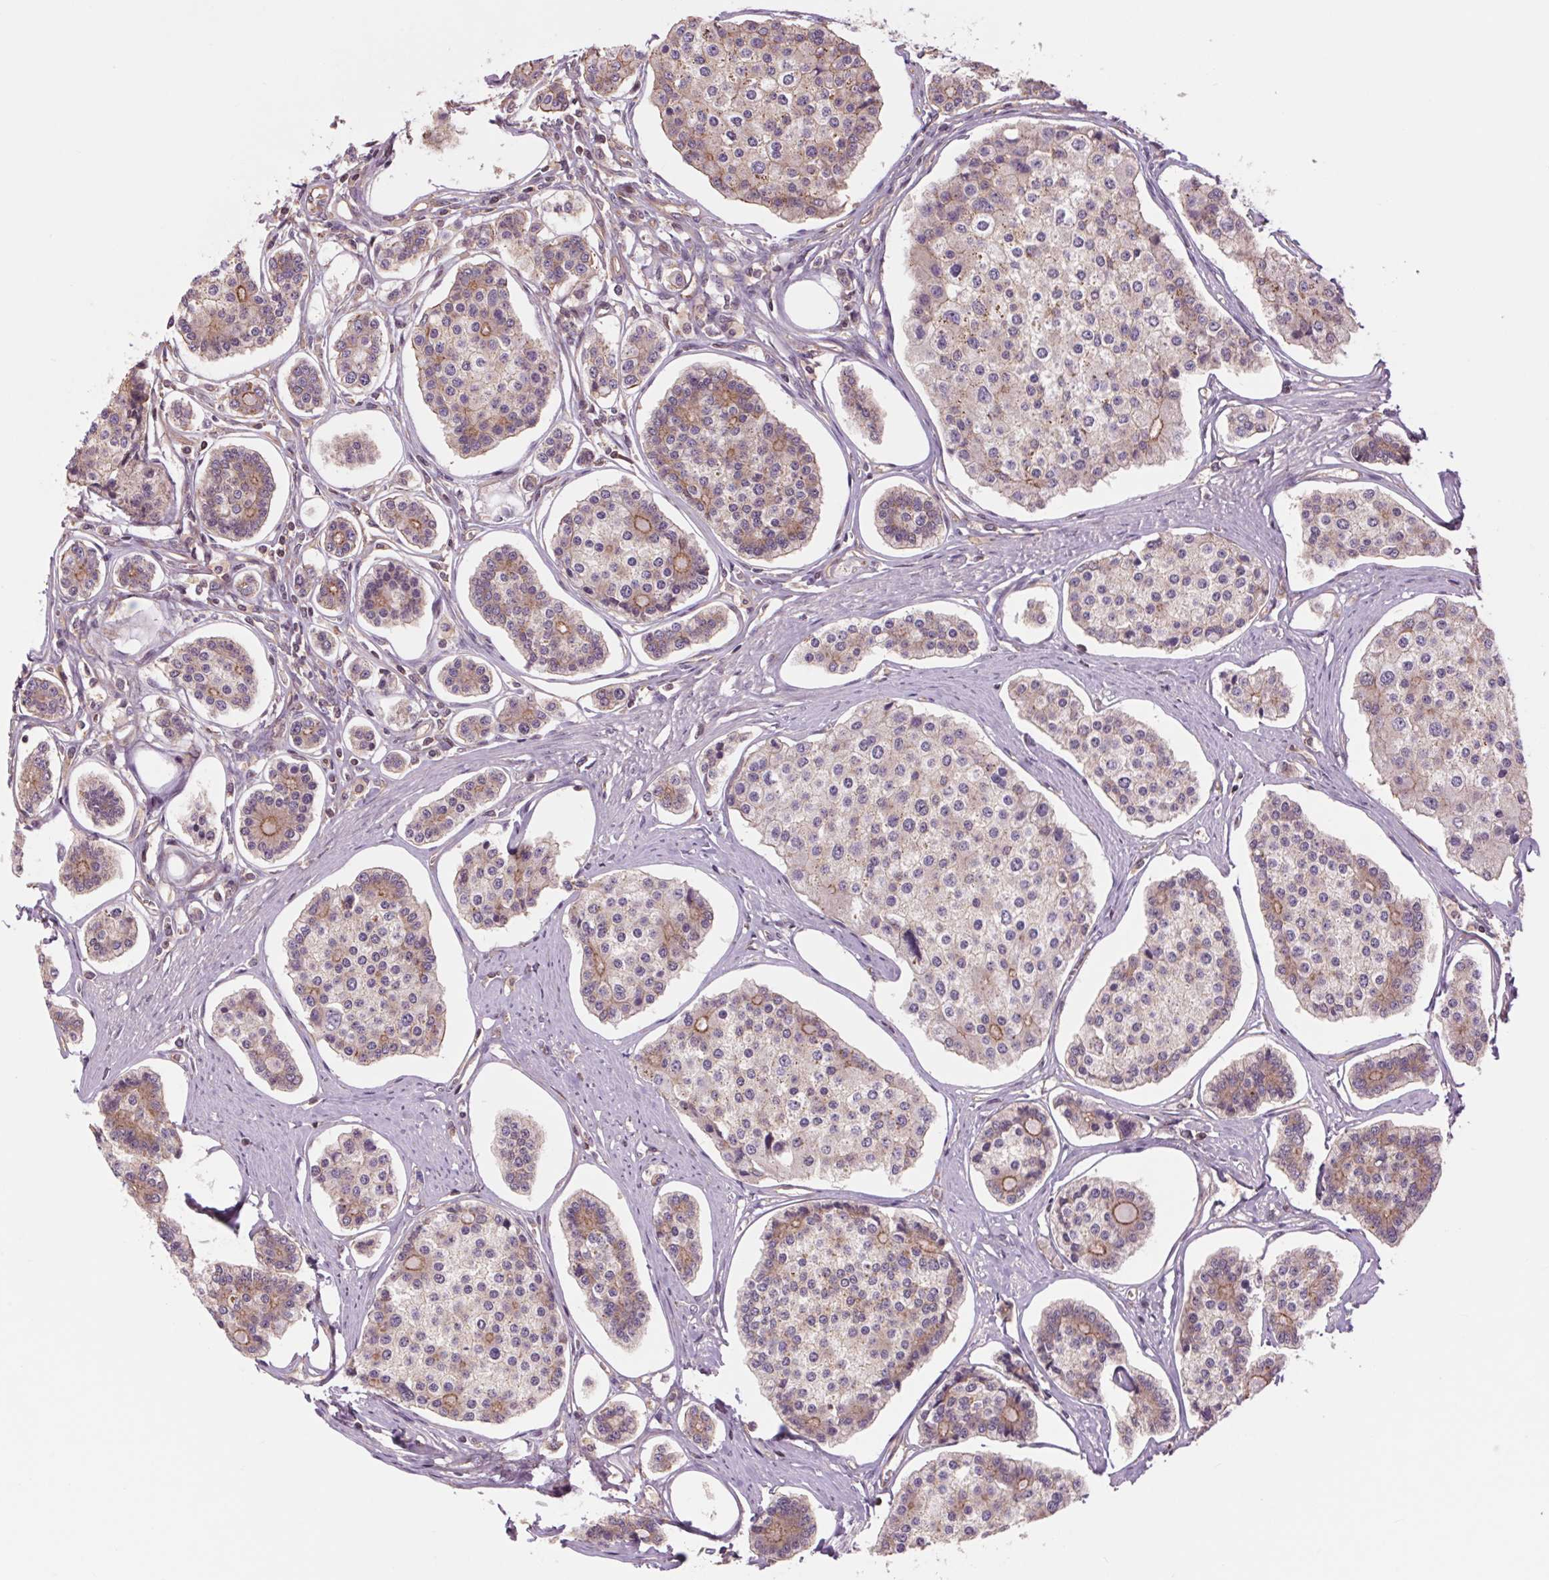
{"staining": {"intensity": "weak", "quantity": "25%-75%", "location": "cytoplasmic/membranous"}, "tissue": "carcinoid", "cell_type": "Tumor cells", "image_type": "cancer", "snomed": [{"axis": "morphology", "description": "Carcinoid, malignant, NOS"}, {"axis": "topography", "description": "Small intestine"}], "caption": "Brown immunohistochemical staining in human carcinoid (malignant) demonstrates weak cytoplasmic/membranous positivity in approximately 25%-75% of tumor cells.", "gene": "SH3RF2", "patient": {"sex": "female", "age": 65}}